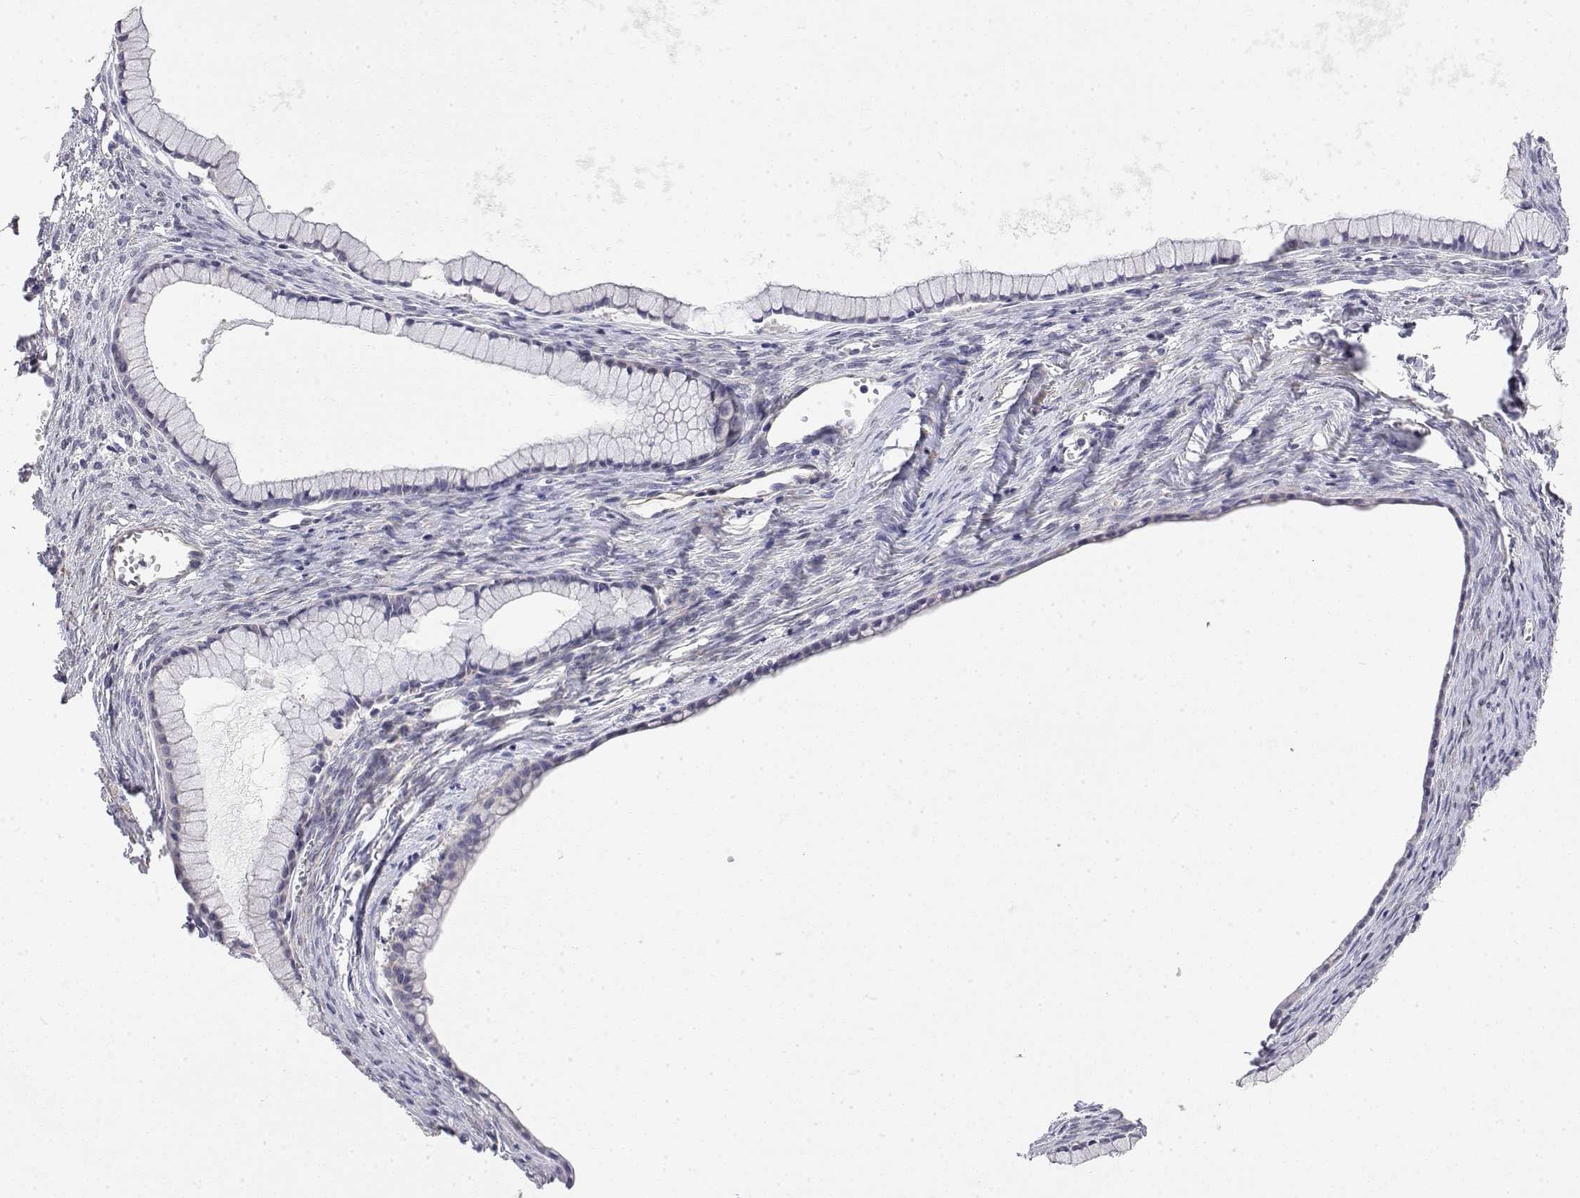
{"staining": {"intensity": "negative", "quantity": "none", "location": "none"}, "tissue": "ovarian cancer", "cell_type": "Tumor cells", "image_type": "cancer", "snomed": [{"axis": "morphology", "description": "Cystadenocarcinoma, mucinous, NOS"}, {"axis": "topography", "description": "Ovary"}], "caption": "Image shows no significant protein staining in tumor cells of ovarian mucinous cystadenocarcinoma.", "gene": "GGACT", "patient": {"sex": "female", "age": 41}}